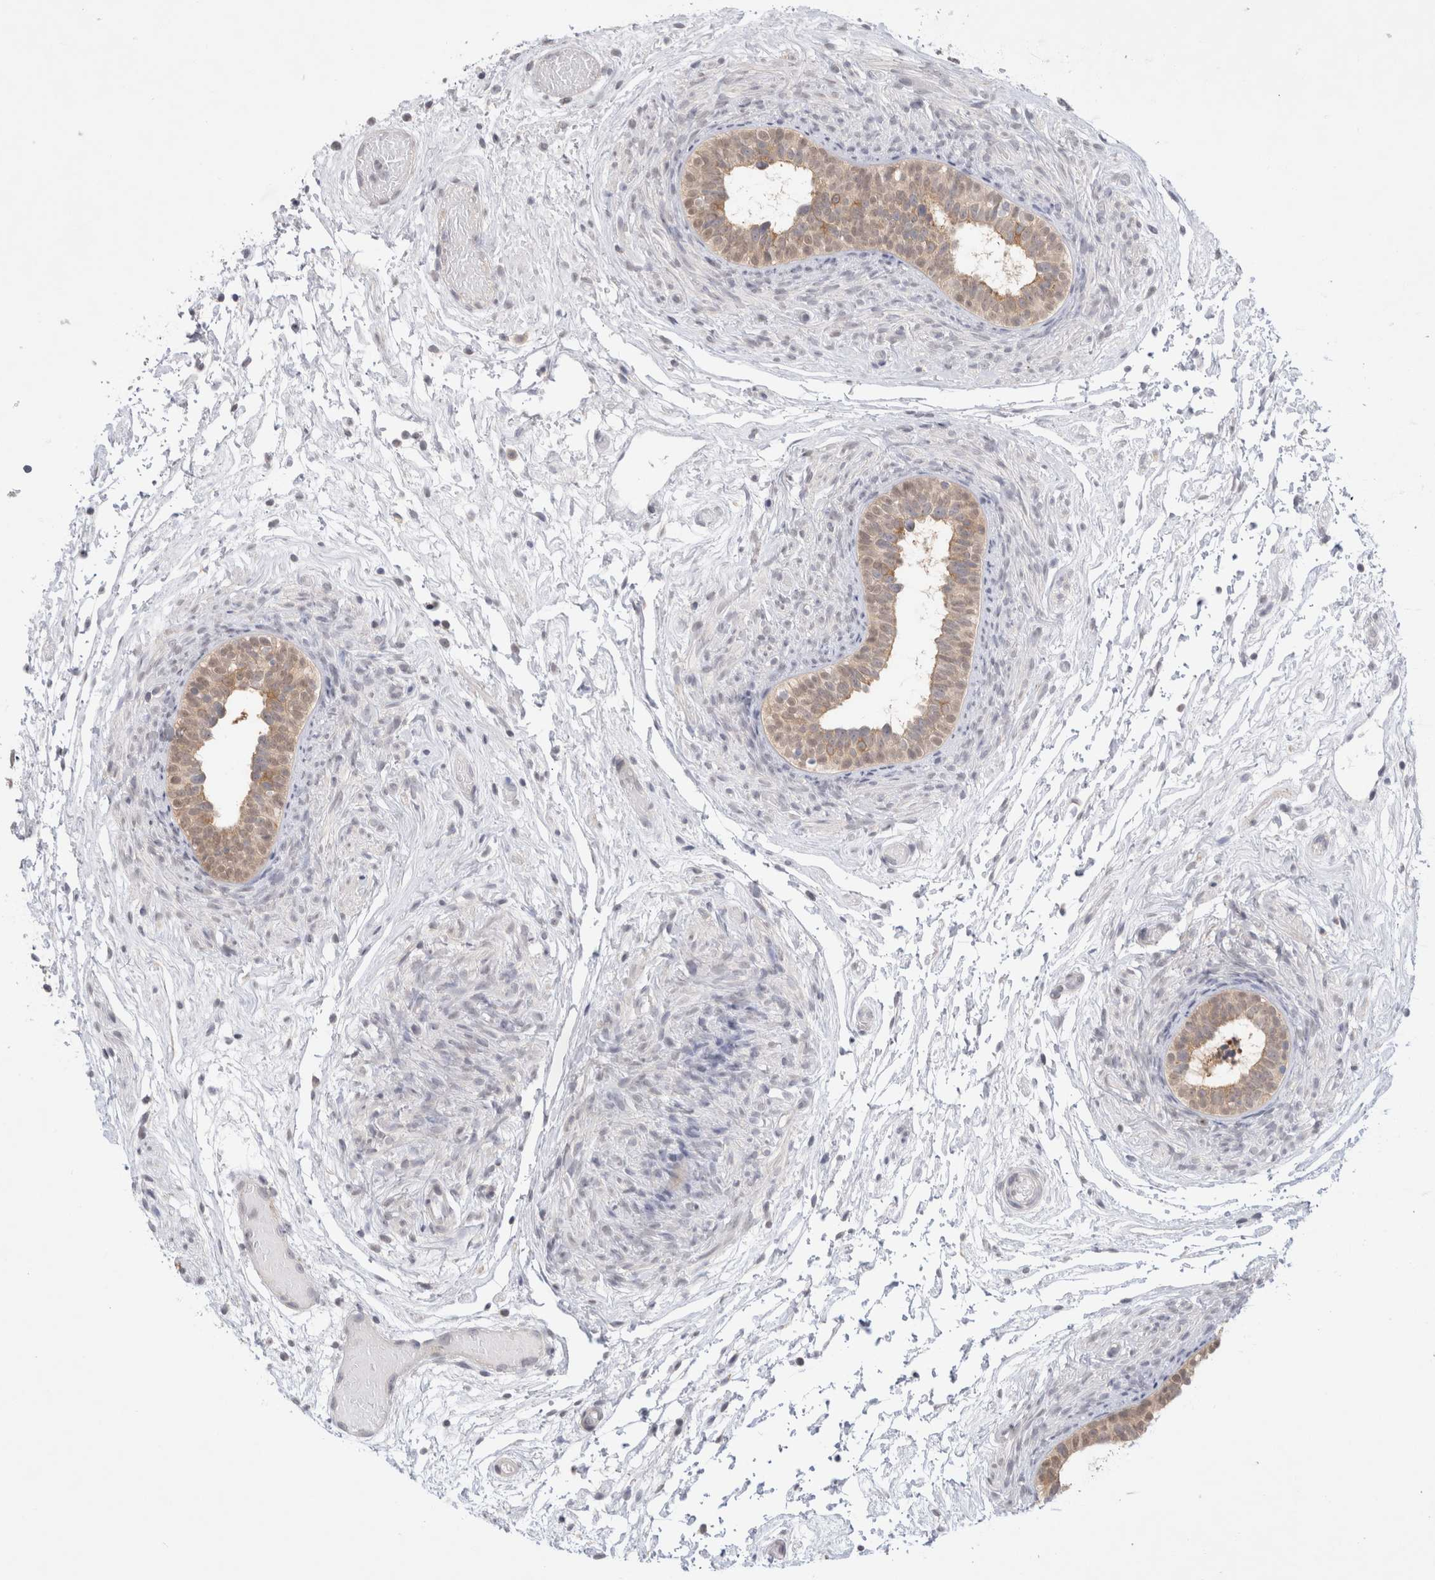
{"staining": {"intensity": "weak", "quantity": ">75%", "location": "cytoplasmic/membranous"}, "tissue": "epididymis", "cell_type": "Glandular cells", "image_type": "normal", "snomed": [{"axis": "morphology", "description": "Normal tissue, NOS"}, {"axis": "topography", "description": "Epididymis"}], "caption": "Brown immunohistochemical staining in unremarkable human epididymis demonstrates weak cytoplasmic/membranous staining in about >75% of glandular cells.", "gene": "NEDD4L", "patient": {"sex": "male", "age": 5}}